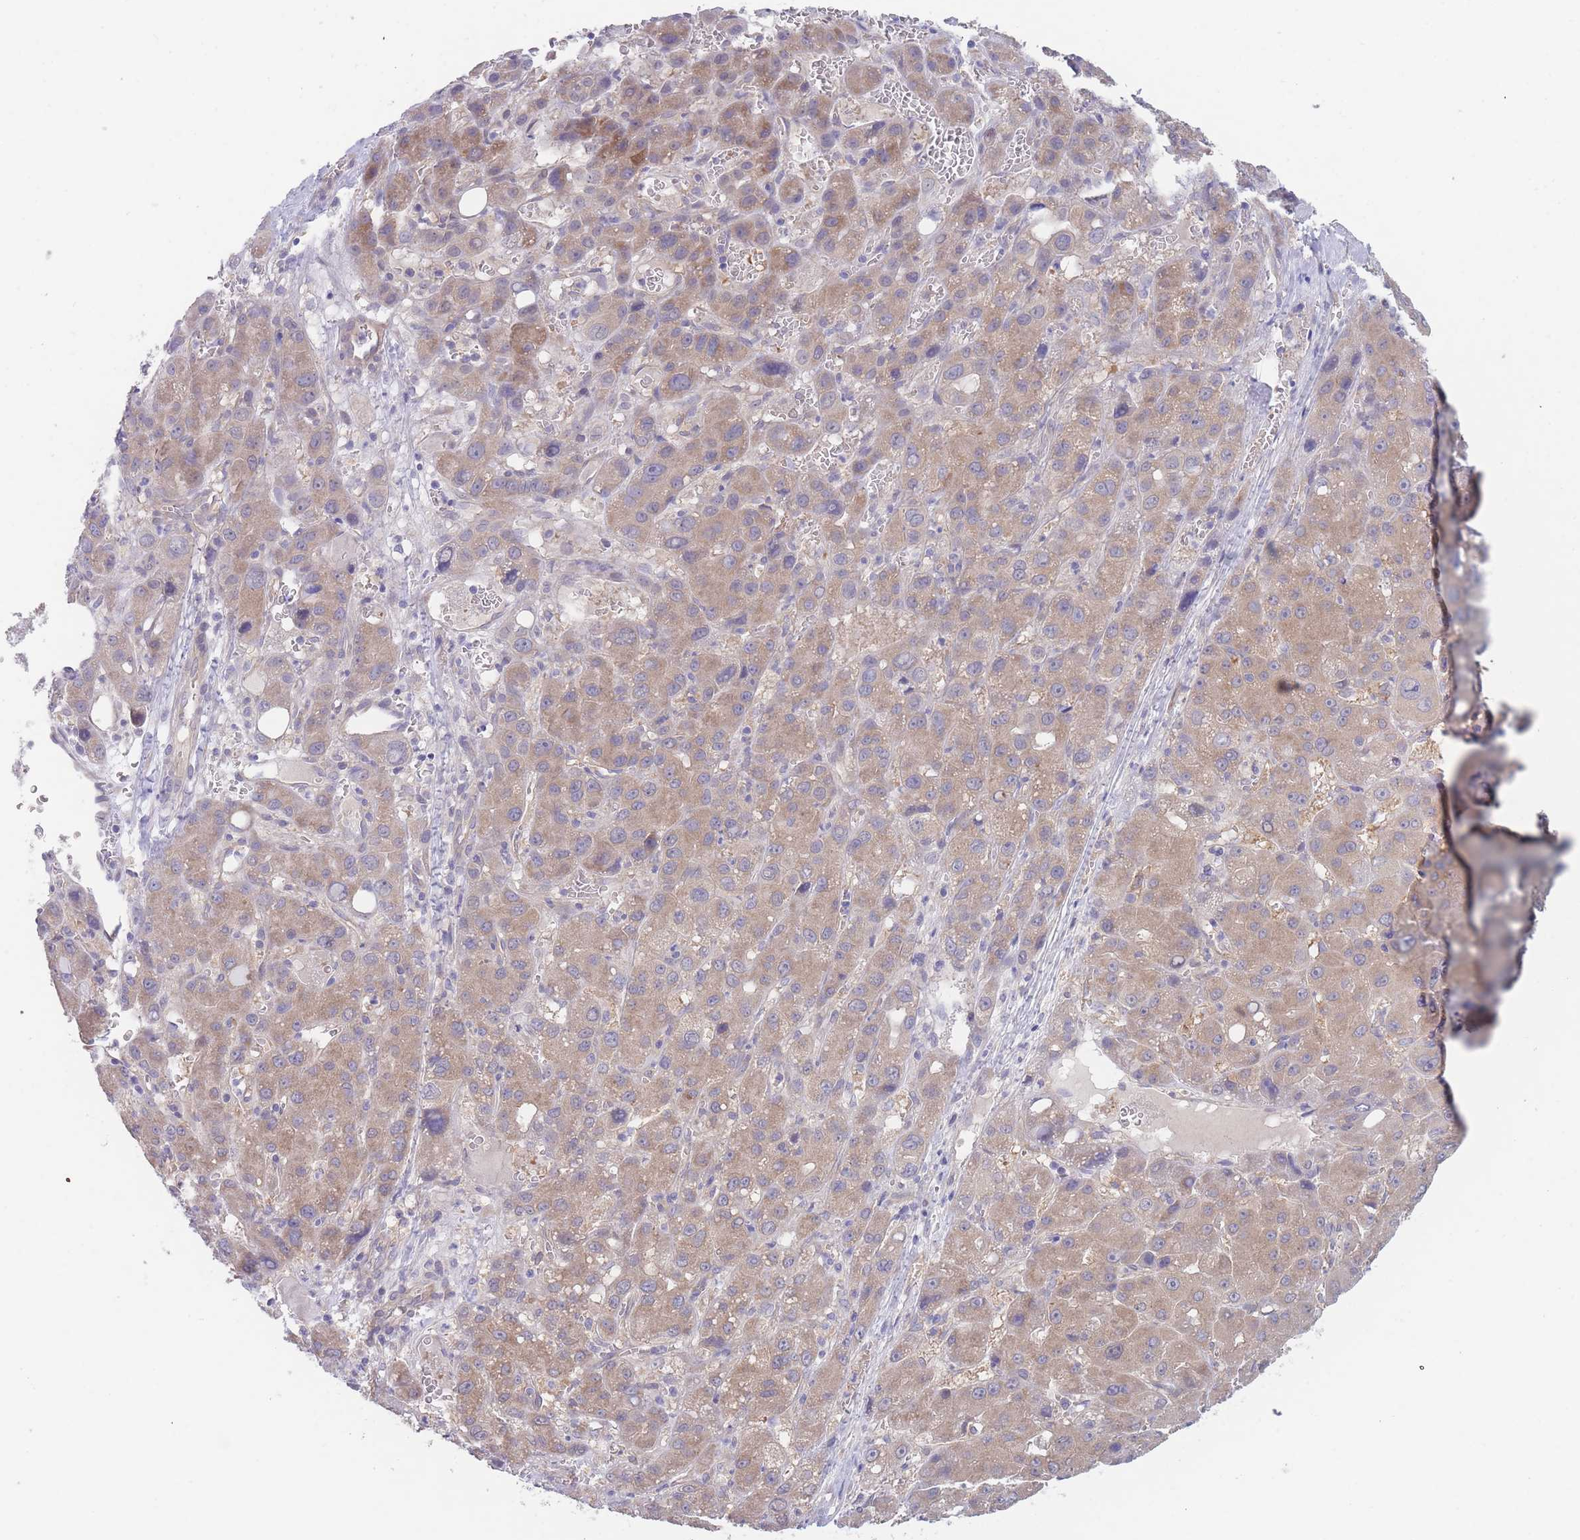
{"staining": {"intensity": "moderate", "quantity": ">75%", "location": "cytoplasmic/membranous"}, "tissue": "liver cancer", "cell_type": "Tumor cells", "image_type": "cancer", "snomed": [{"axis": "morphology", "description": "Carcinoma, Hepatocellular, NOS"}, {"axis": "topography", "description": "Liver"}], "caption": "Protein staining by immunohistochemistry exhibits moderate cytoplasmic/membranous staining in approximately >75% of tumor cells in liver cancer.", "gene": "ZNF281", "patient": {"sex": "male", "age": 55}}